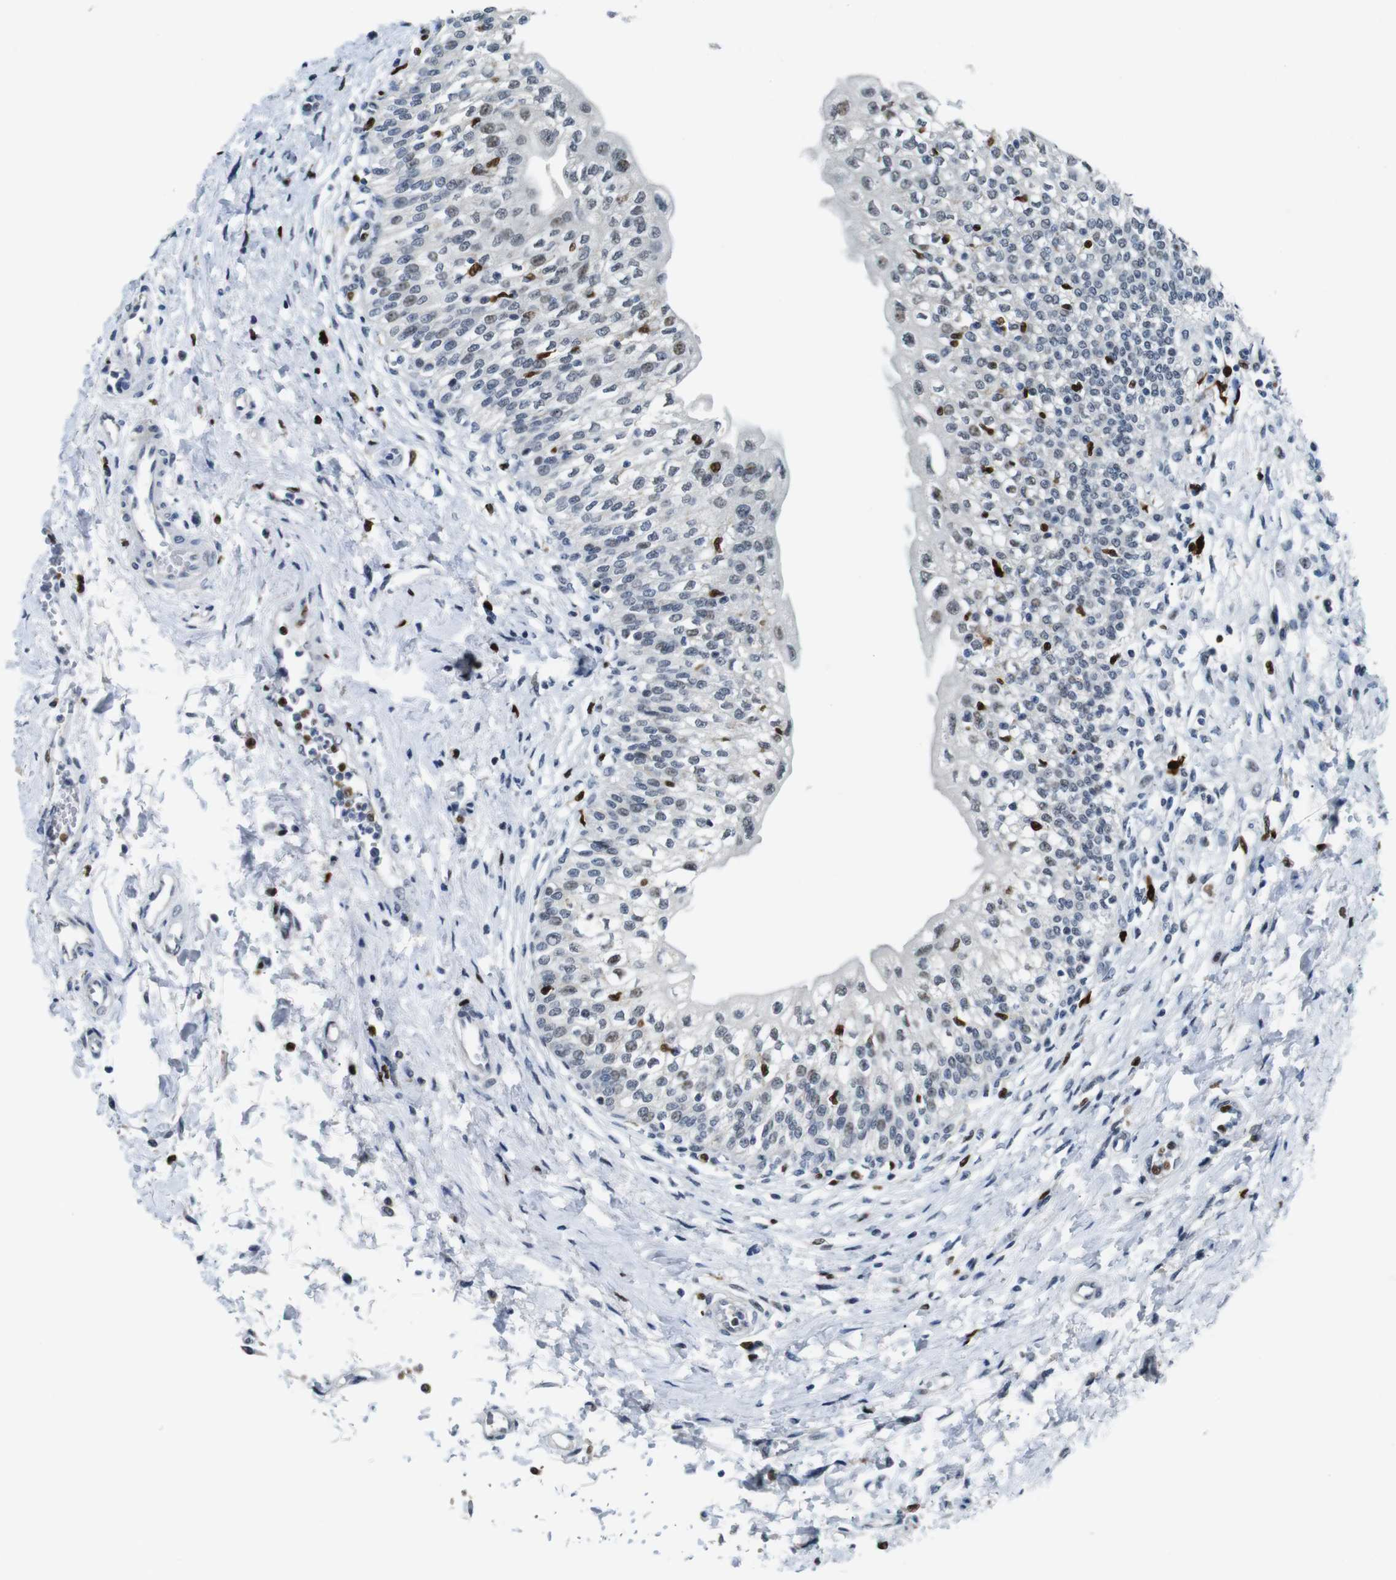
{"staining": {"intensity": "weak", "quantity": "<25%", "location": "nuclear"}, "tissue": "urinary bladder", "cell_type": "Urothelial cells", "image_type": "normal", "snomed": [{"axis": "morphology", "description": "Normal tissue, NOS"}, {"axis": "topography", "description": "Urinary bladder"}], "caption": "Immunohistochemistry photomicrograph of unremarkable urinary bladder: urinary bladder stained with DAB exhibits no significant protein expression in urothelial cells.", "gene": "IRF8", "patient": {"sex": "male", "age": 55}}